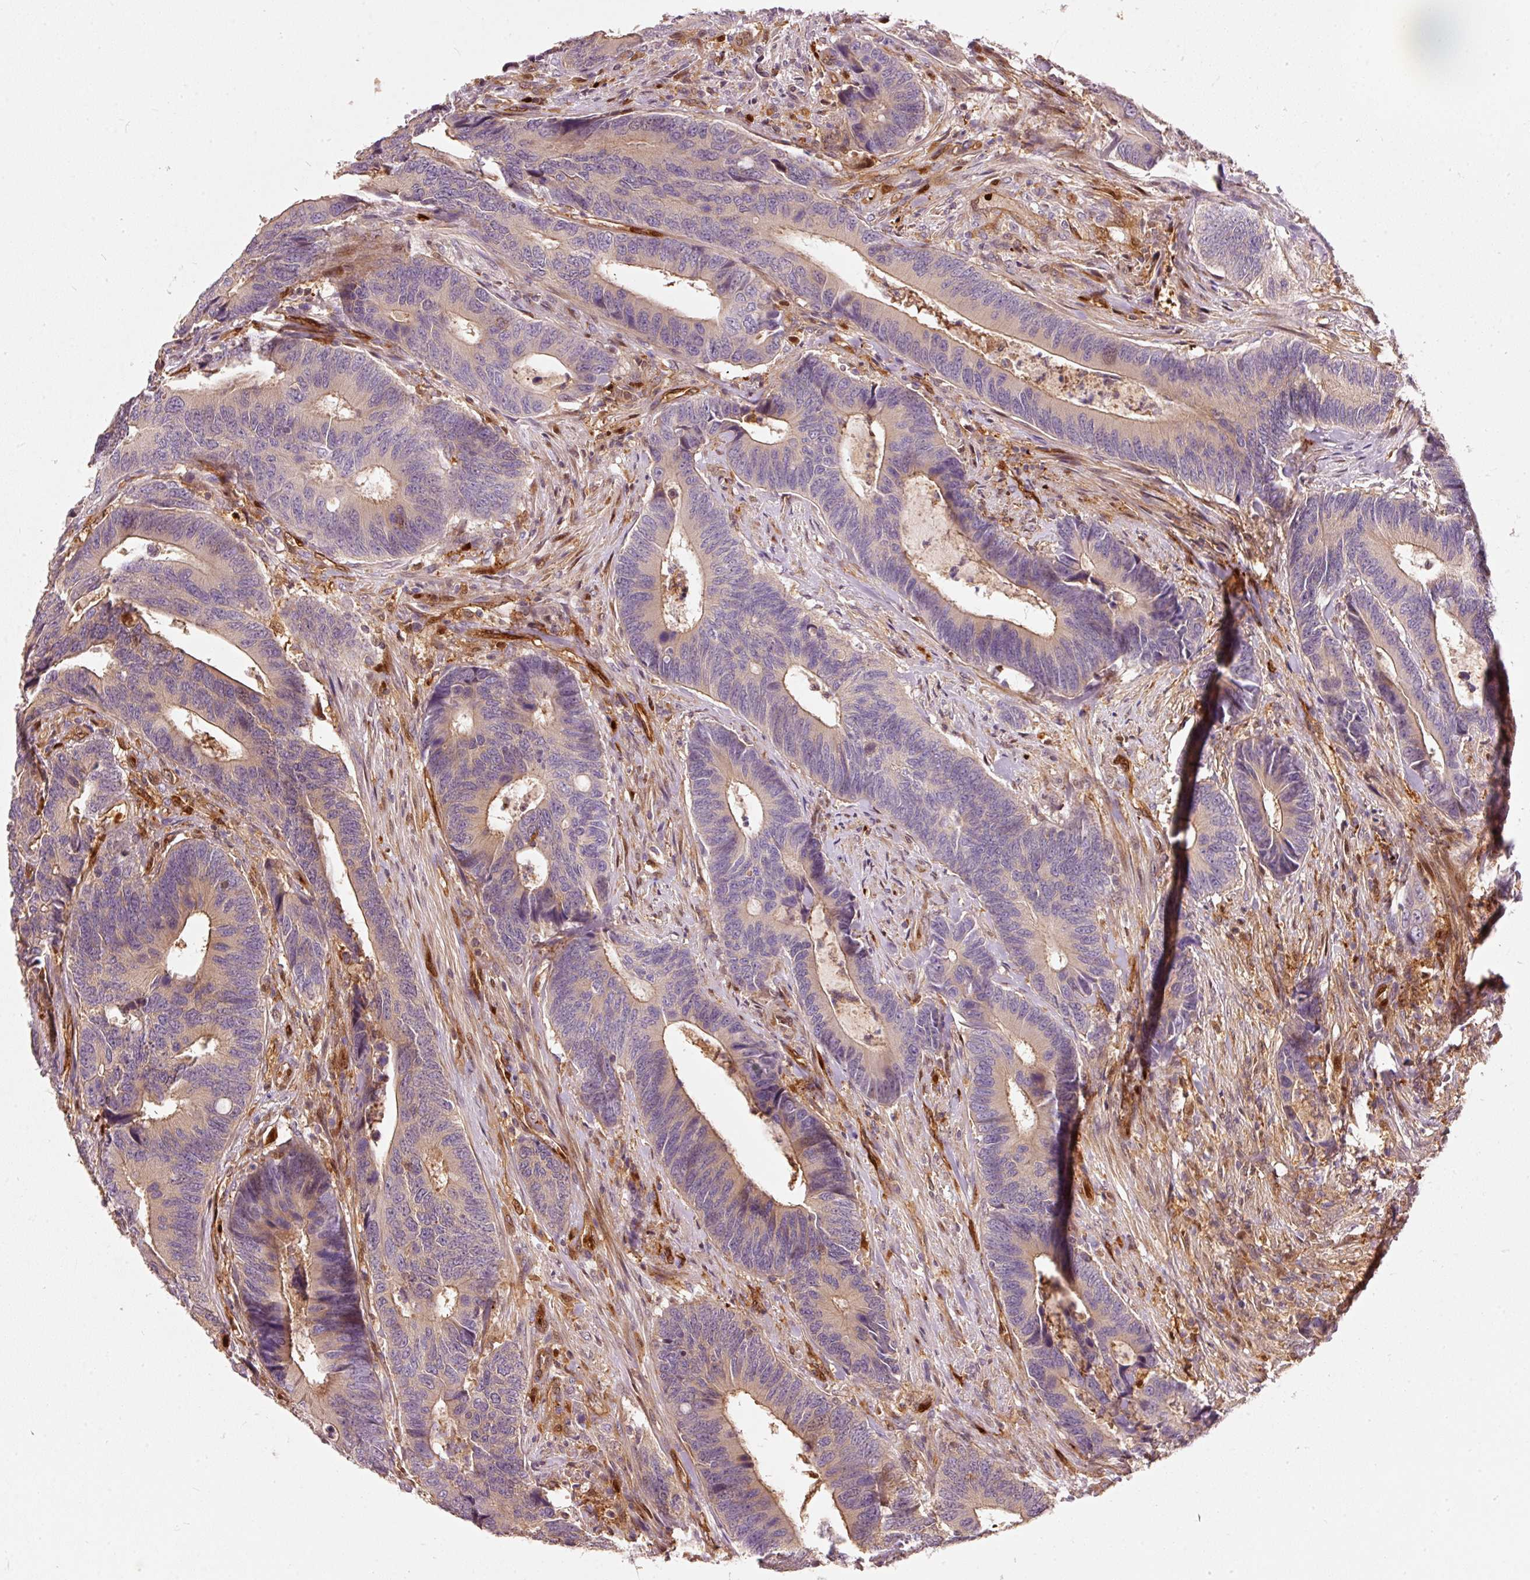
{"staining": {"intensity": "moderate", "quantity": "<25%", "location": "cytoplasmic/membranous"}, "tissue": "colorectal cancer", "cell_type": "Tumor cells", "image_type": "cancer", "snomed": [{"axis": "morphology", "description": "Adenocarcinoma, NOS"}, {"axis": "topography", "description": "Colon"}], "caption": "High-magnification brightfield microscopy of colorectal cancer (adenocarcinoma) stained with DAB (brown) and counterstained with hematoxylin (blue). tumor cells exhibit moderate cytoplasmic/membranous expression is identified in approximately<25% of cells.", "gene": "IQGAP2", "patient": {"sex": "male", "age": 87}}